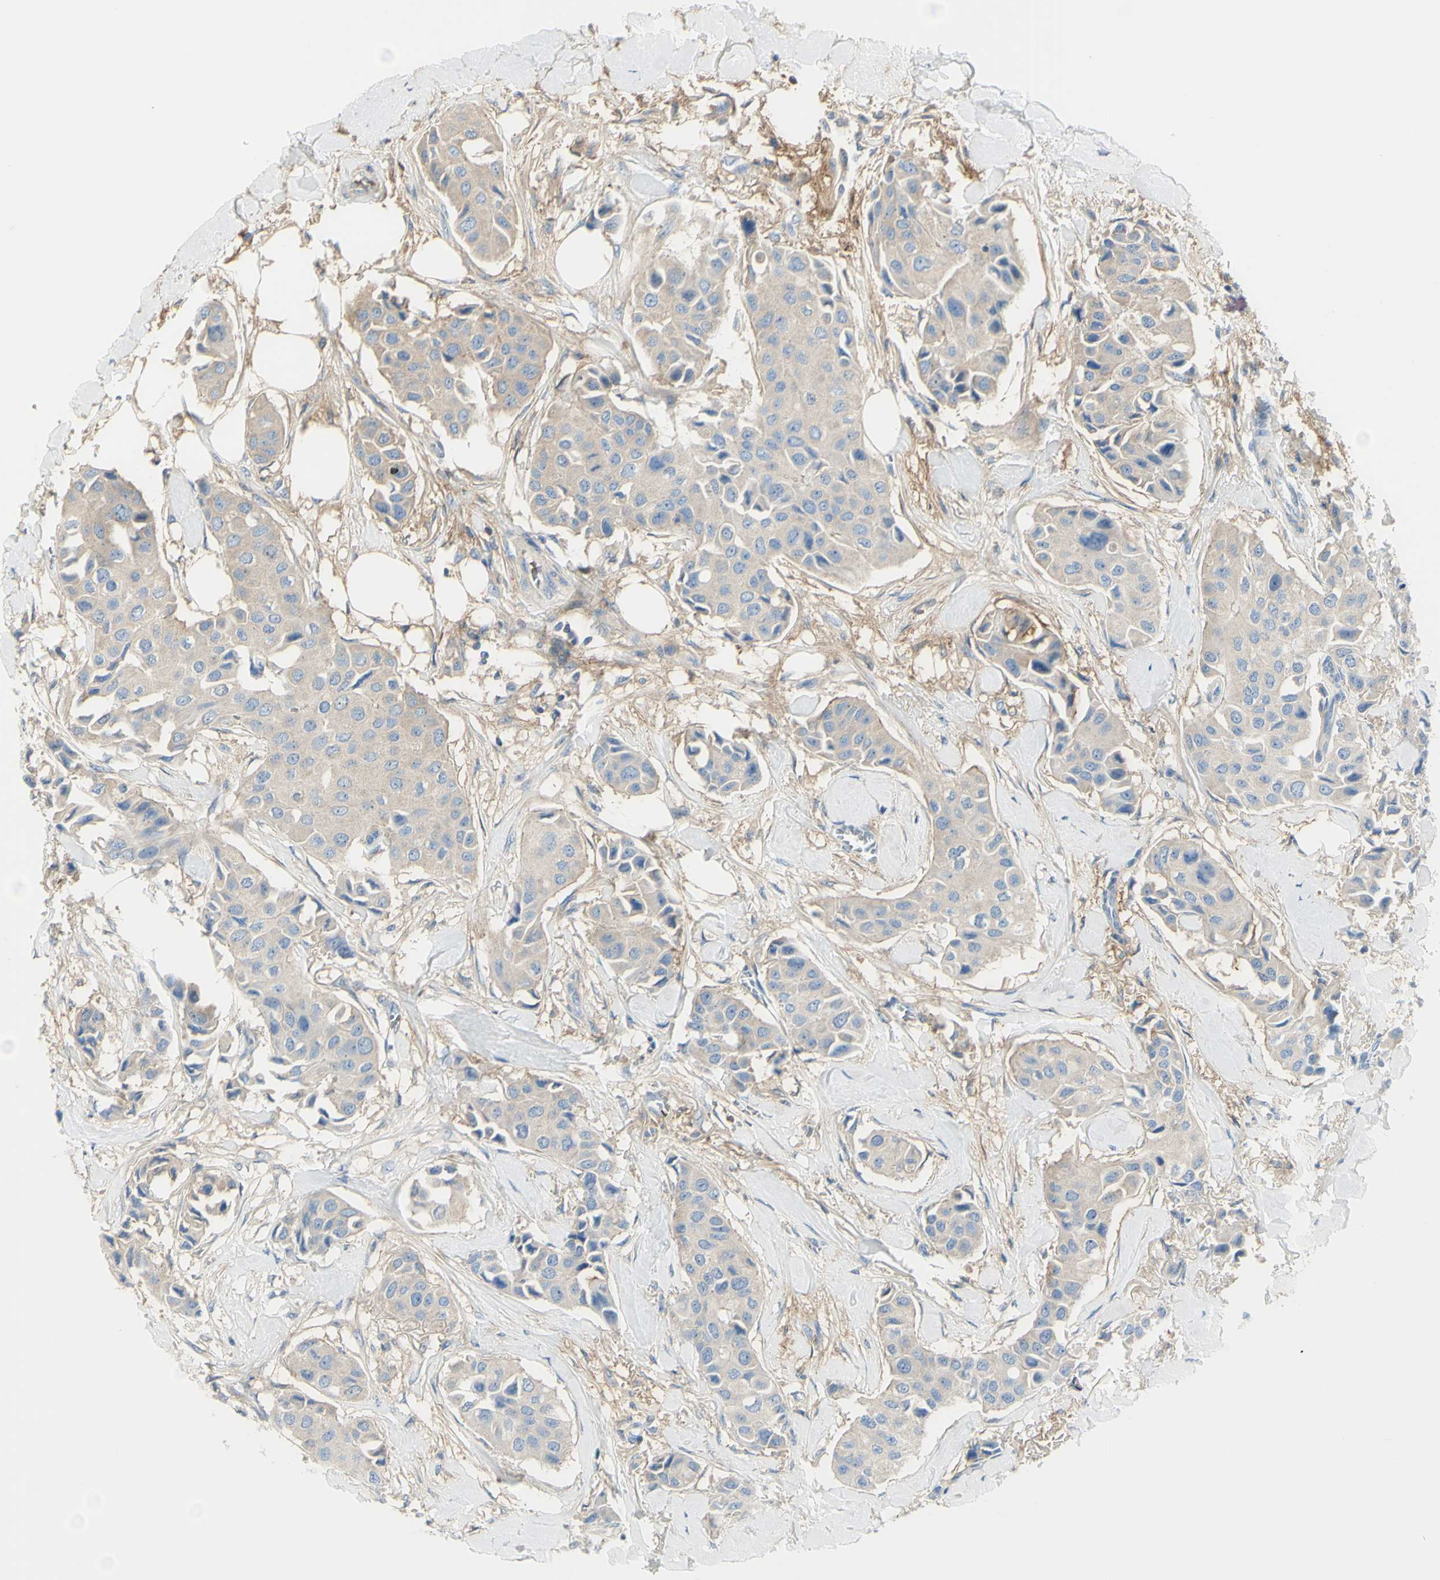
{"staining": {"intensity": "weak", "quantity": ">75%", "location": "cytoplasmic/membranous"}, "tissue": "breast cancer", "cell_type": "Tumor cells", "image_type": "cancer", "snomed": [{"axis": "morphology", "description": "Duct carcinoma"}, {"axis": "topography", "description": "Breast"}], "caption": "About >75% of tumor cells in human breast intraductal carcinoma display weak cytoplasmic/membranous protein positivity as visualized by brown immunohistochemical staining.", "gene": "NCBP2L", "patient": {"sex": "female", "age": 80}}